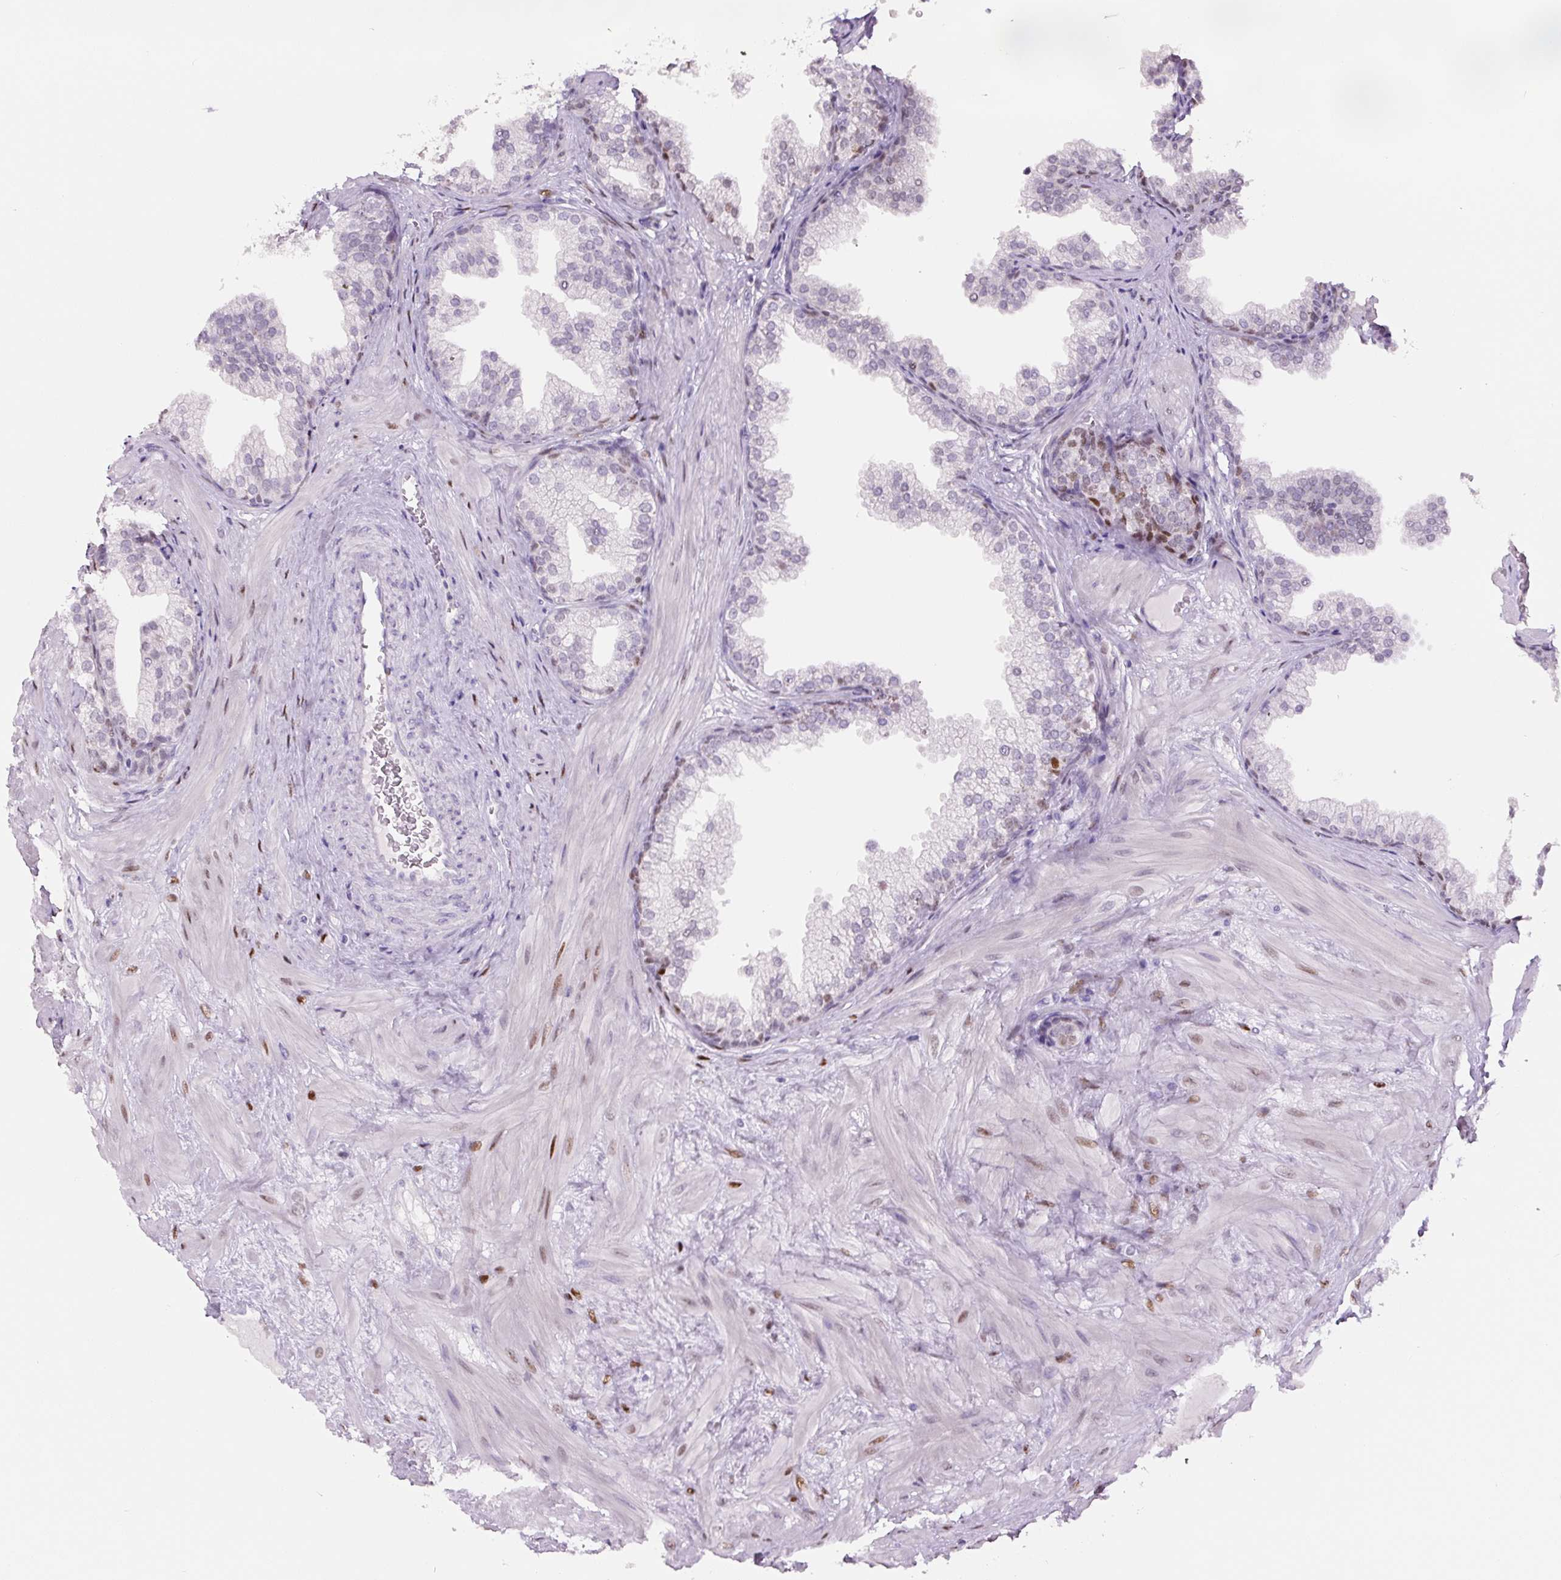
{"staining": {"intensity": "moderate", "quantity": "25%-75%", "location": "nuclear"}, "tissue": "prostate", "cell_type": "Glandular cells", "image_type": "normal", "snomed": [{"axis": "morphology", "description": "Normal tissue, NOS"}, {"axis": "topography", "description": "Prostate"}], "caption": "Human prostate stained with a brown dye shows moderate nuclear positive positivity in approximately 25%-75% of glandular cells.", "gene": "SIX1", "patient": {"sex": "male", "age": 37}}